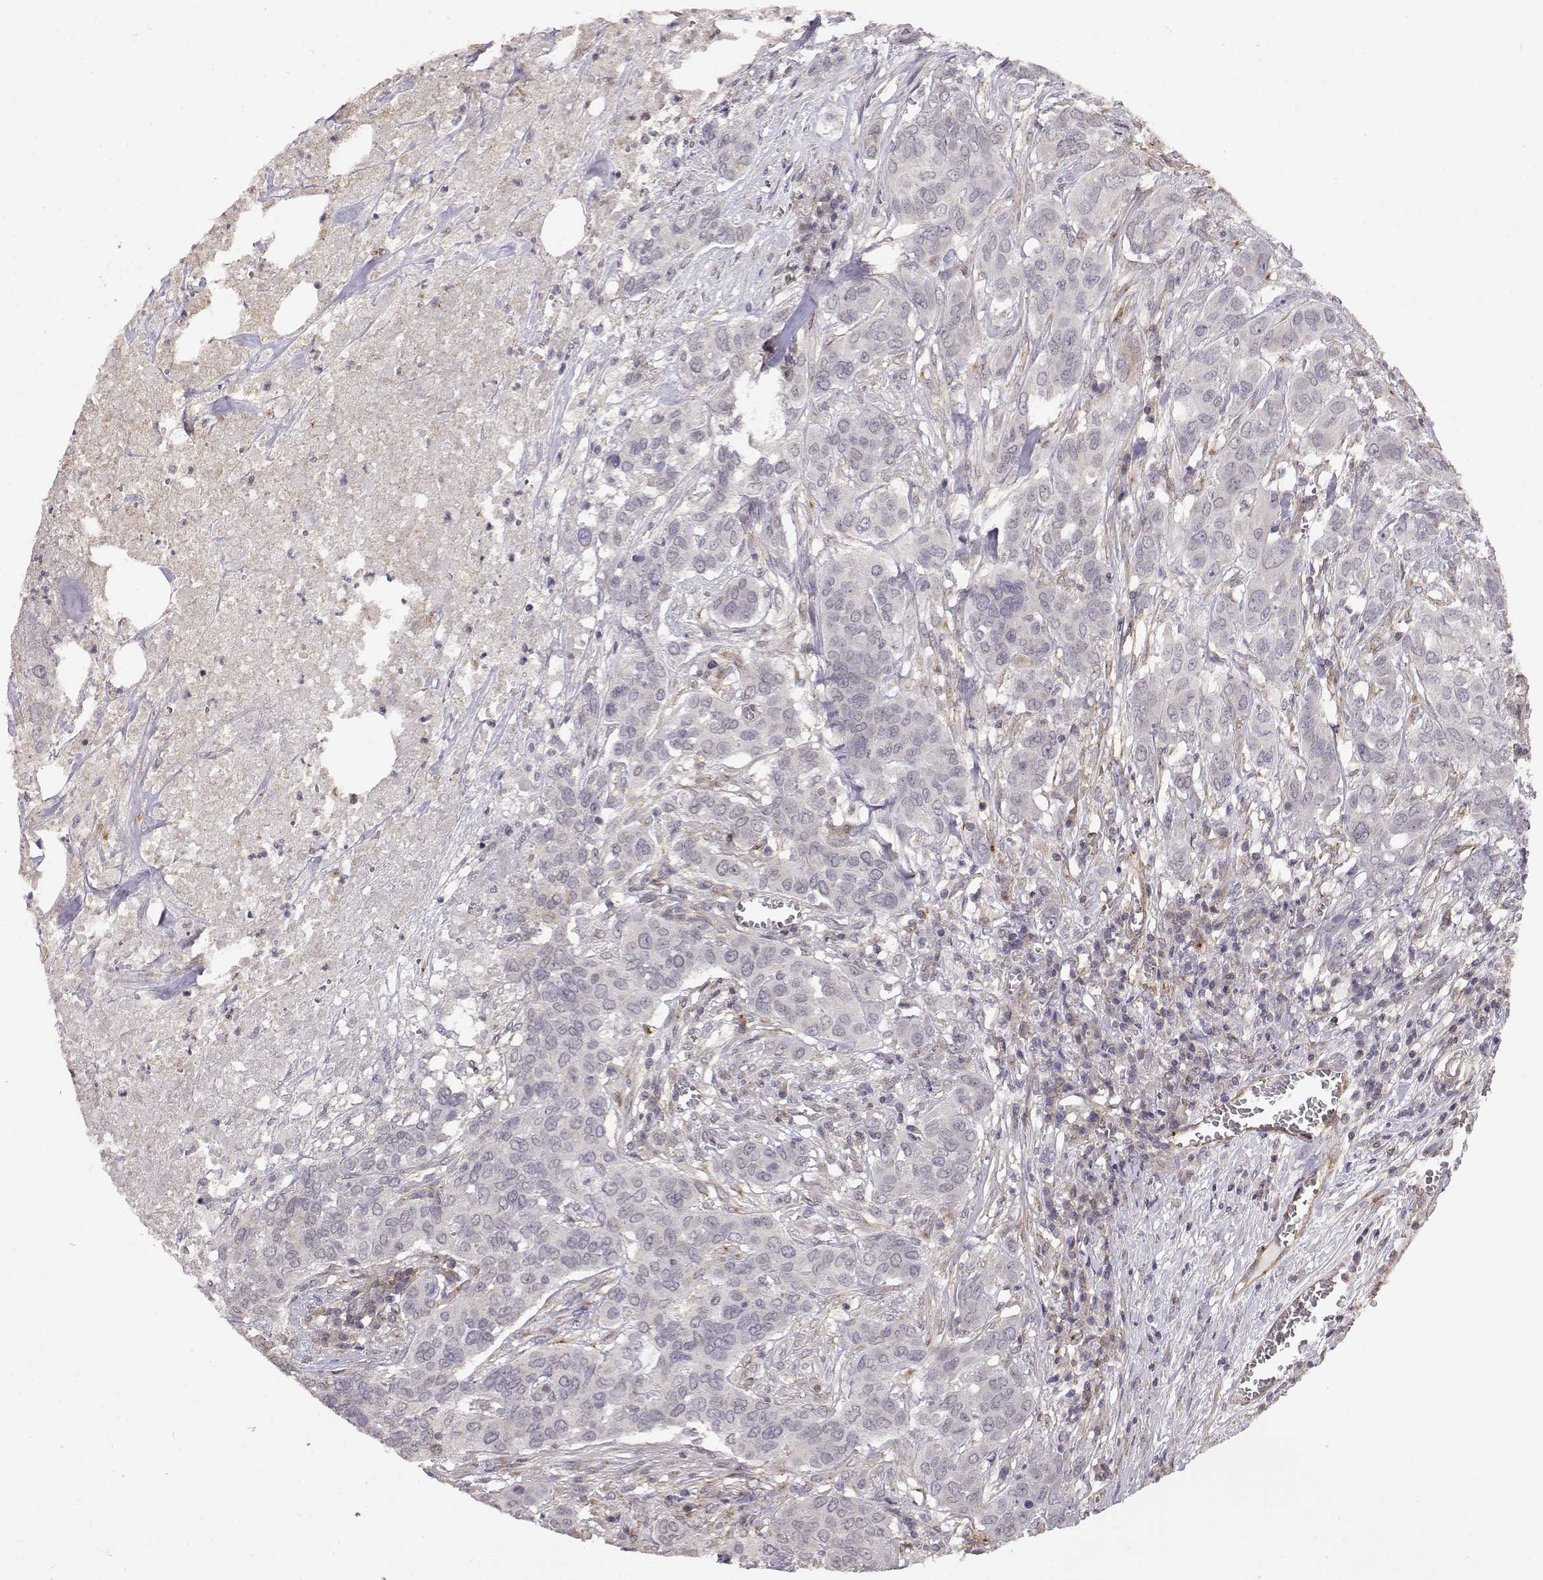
{"staining": {"intensity": "negative", "quantity": "none", "location": "none"}, "tissue": "urothelial cancer", "cell_type": "Tumor cells", "image_type": "cancer", "snomed": [{"axis": "morphology", "description": "Urothelial carcinoma, NOS"}, {"axis": "morphology", "description": "Urothelial carcinoma, High grade"}, {"axis": "topography", "description": "Urinary bladder"}], "caption": "DAB immunohistochemical staining of transitional cell carcinoma displays no significant positivity in tumor cells.", "gene": "IFITM1", "patient": {"sex": "male", "age": 63}}